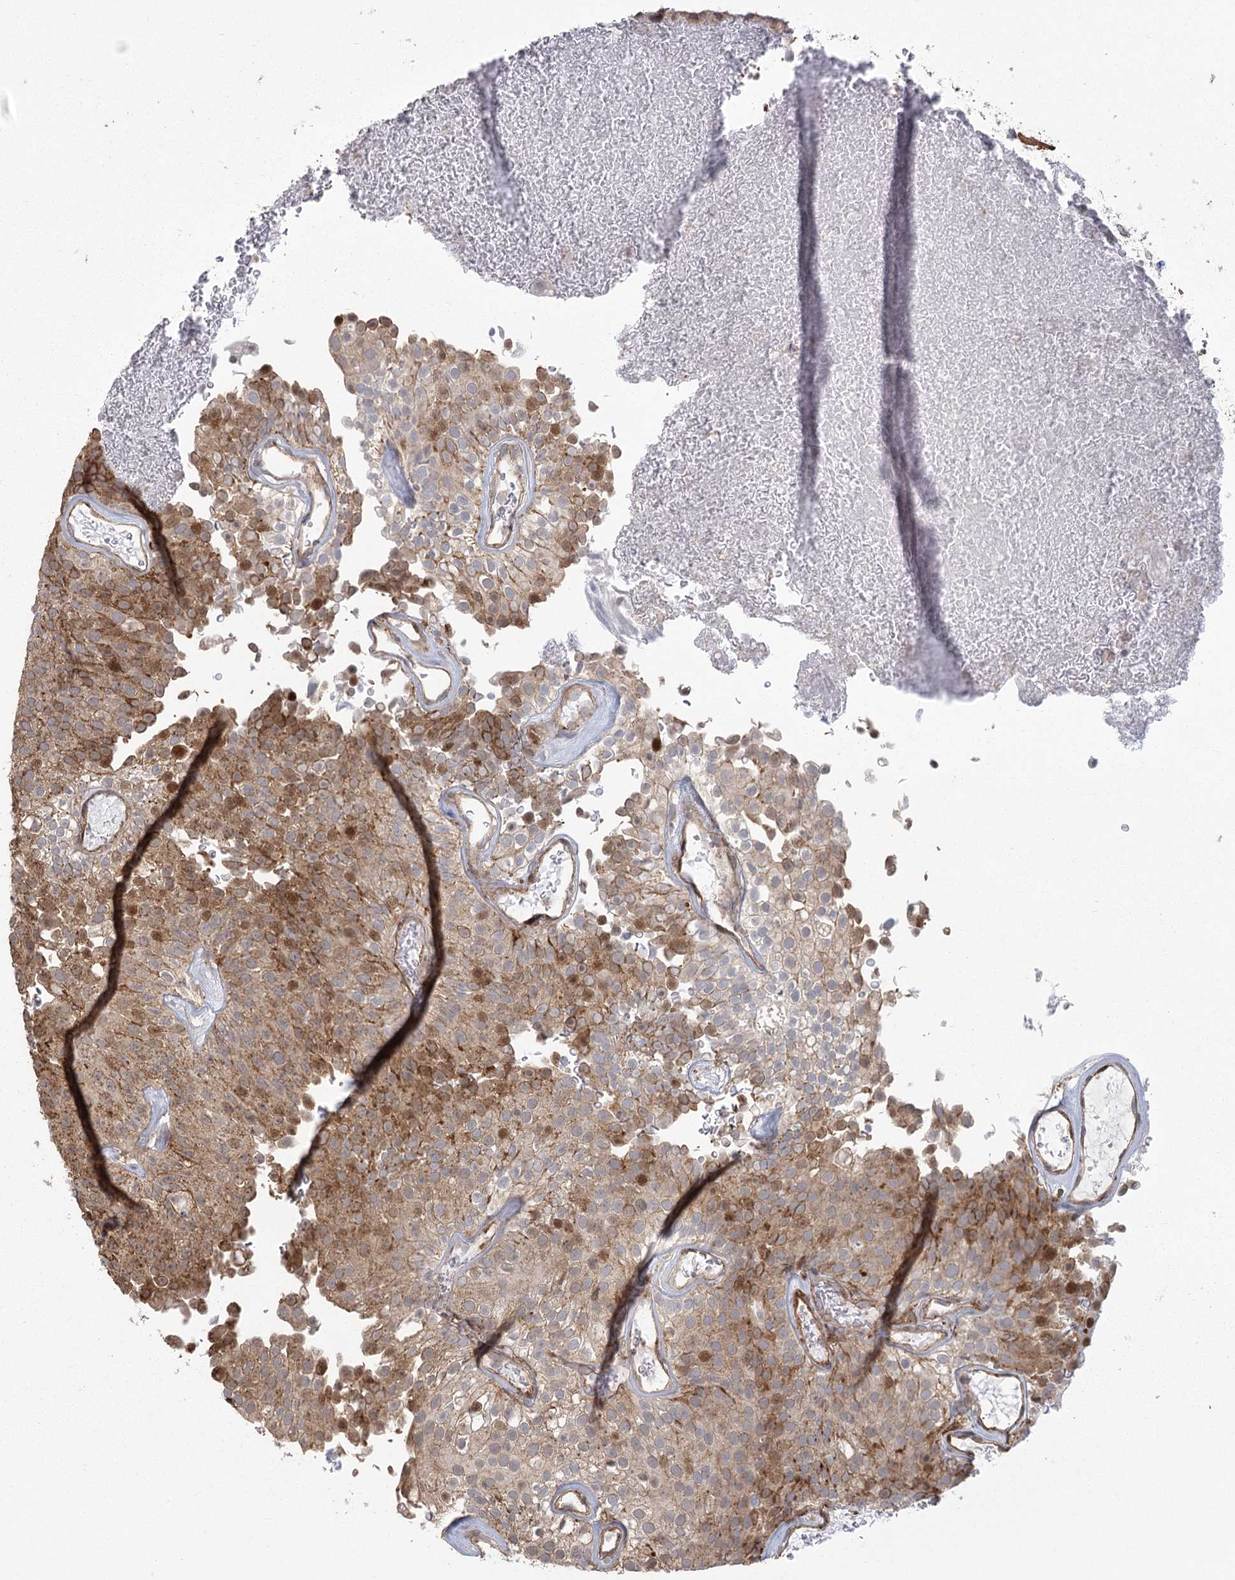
{"staining": {"intensity": "moderate", "quantity": "25%-75%", "location": "cytoplasmic/membranous,nuclear"}, "tissue": "urothelial cancer", "cell_type": "Tumor cells", "image_type": "cancer", "snomed": [{"axis": "morphology", "description": "Urothelial carcinoma, Low grade"}, {"axis": "topography", "description": "Urinary bladder"}], "caption": "This photomicrograph shows urothelial cancer stained with IHC to label a protein in brown. The cytoplasmic/membranous and nuclear of tumor cells show moderate positivity for the protein. Nuclei are counter-stained blue.", "gene": "PARM1", "patient": {"sex": "male", "age": 78}}